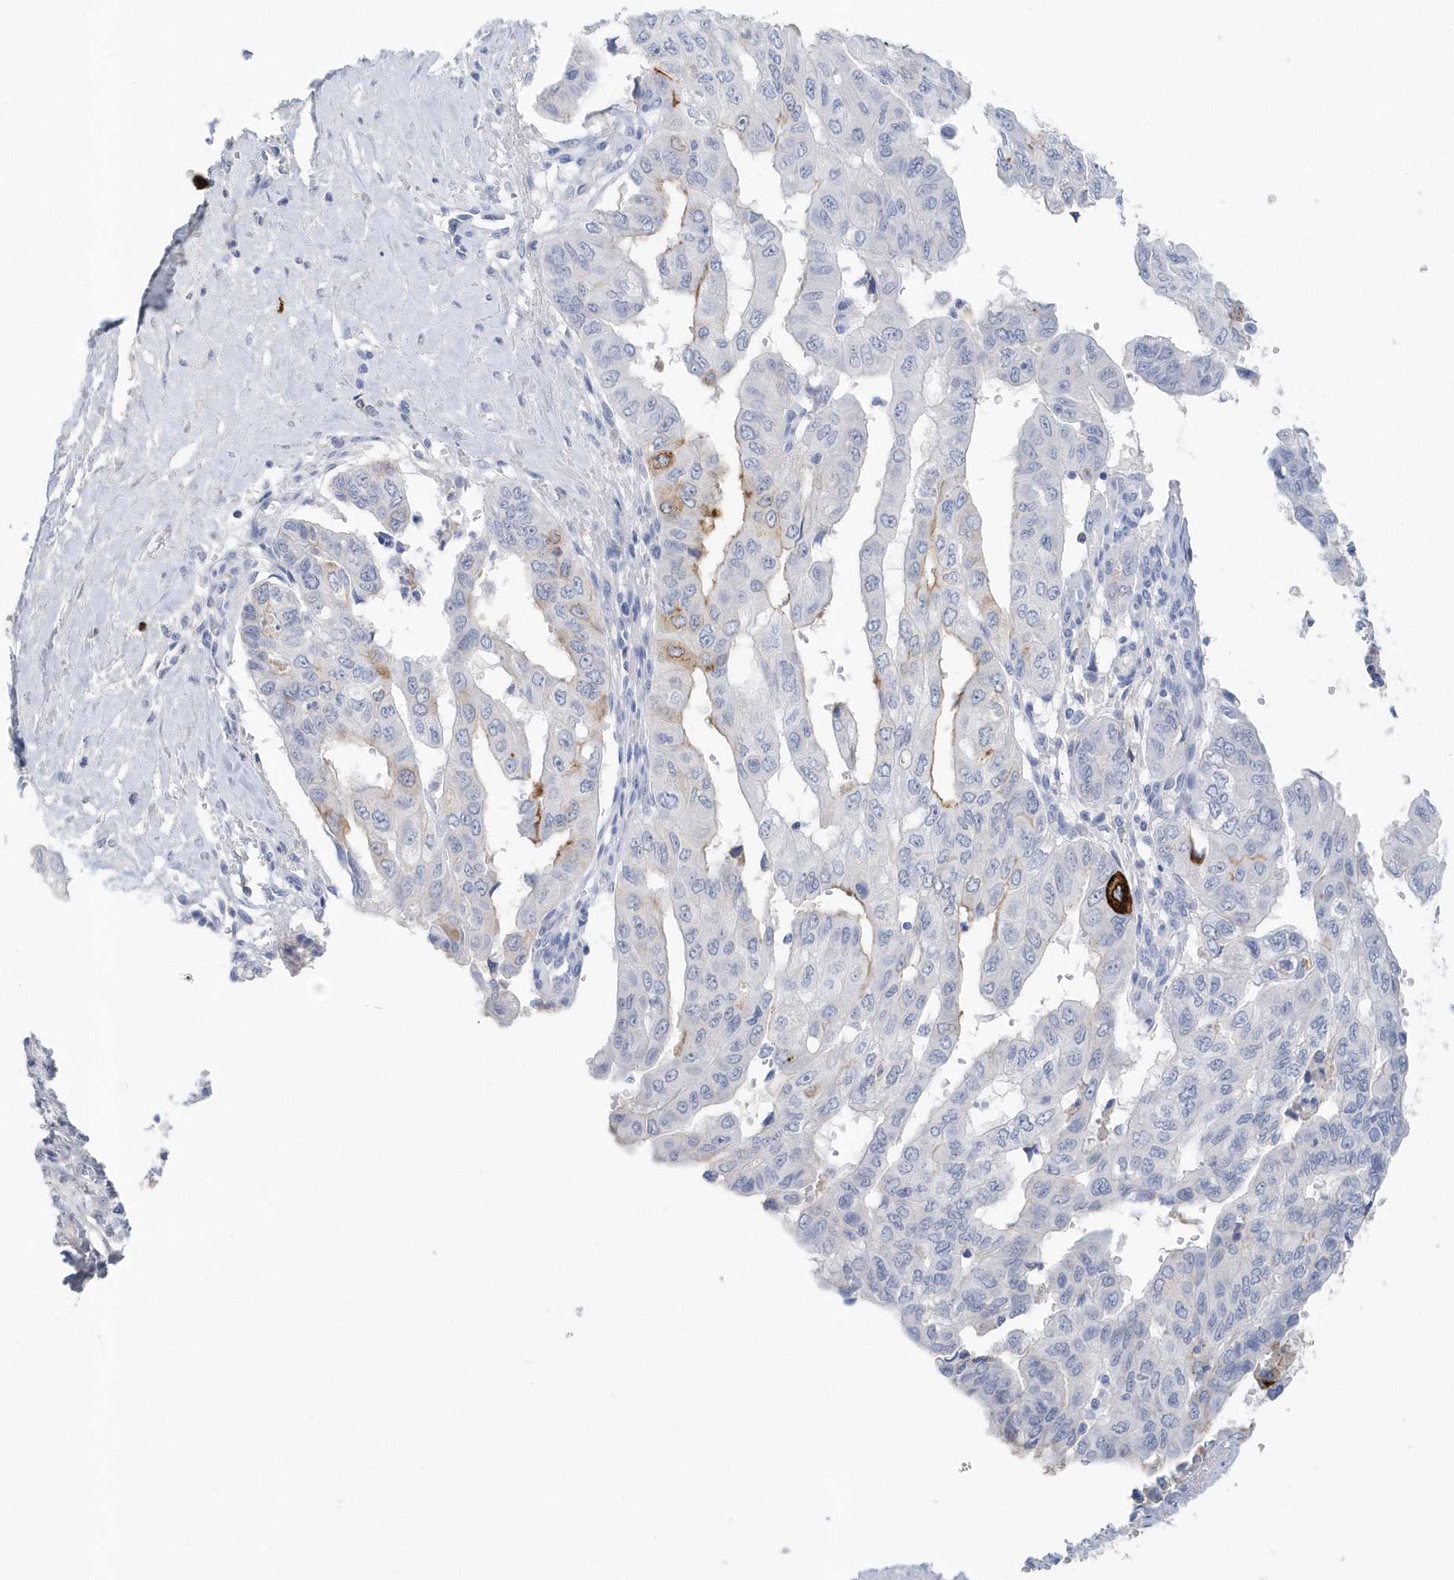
{"staining": {"intensity": "weak", "quantity": "<25%", "location": "cytoplasmic/membranous"}, "tissue": "pancreatic cancer", "cell_type": "Tumor cells", "image_type": "cancer", "snomed": [{"axis": "morphology", "description": "Adenocarcinoma, NOS"}, {"axis": "topography", "description": "Pancreas"}], "caption": "Pancreatic adenocarcinoma was stained to show a protein in brown. There is no significant expression in tumor cells. (DAB IHC visualized using brightfield microscopy, high magnification).", "gene": "JCHAIN", "patient": {"sex": "male", "age": 51}}